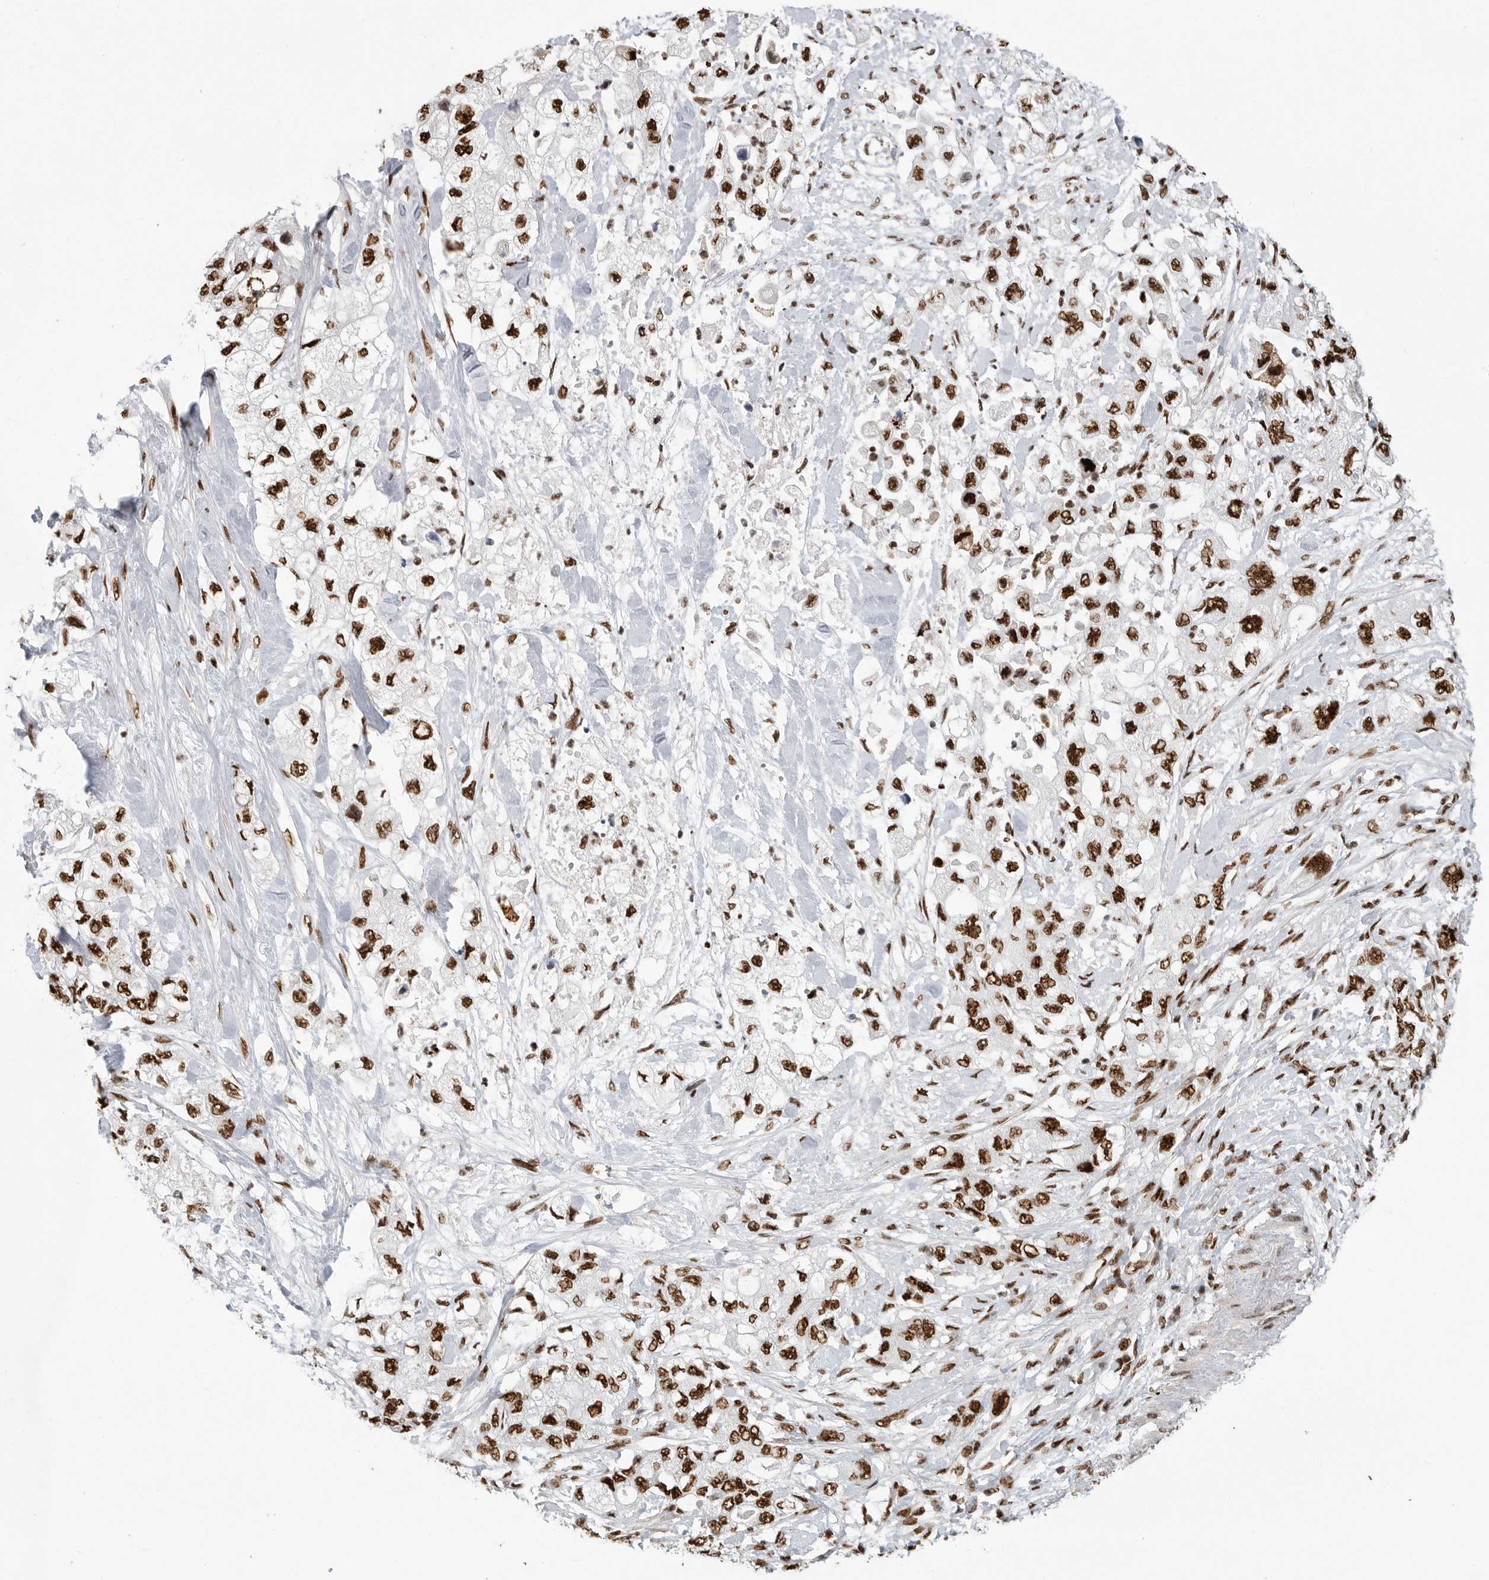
{"staining": {"intensity": "strong", "quantity": ">75%", "location": "nuclear"}, "tissue": "pancreatic cancer", "cell_type": "Tumor cells", "image_type": "cancer", "snomed": [{"axis": "morphology", "description": "Adenocarcinoma, NOS"}, {"axis": "topography", "description": "Pancreas"}], "caption": "IHC (DAB (3,3'-diaminobenzidine)) staining of human pancreatic cancer (adenocarcinoma) demonstrates strong nuclear protein expression in approximately >75% of tumor cells. Using DAB (brown) and hematoxylin (blue) stains, captured at high magnification using brightfield microscopy.", "gene": "BCLAF1", "patient": {"sex": "female", "age": 73}}